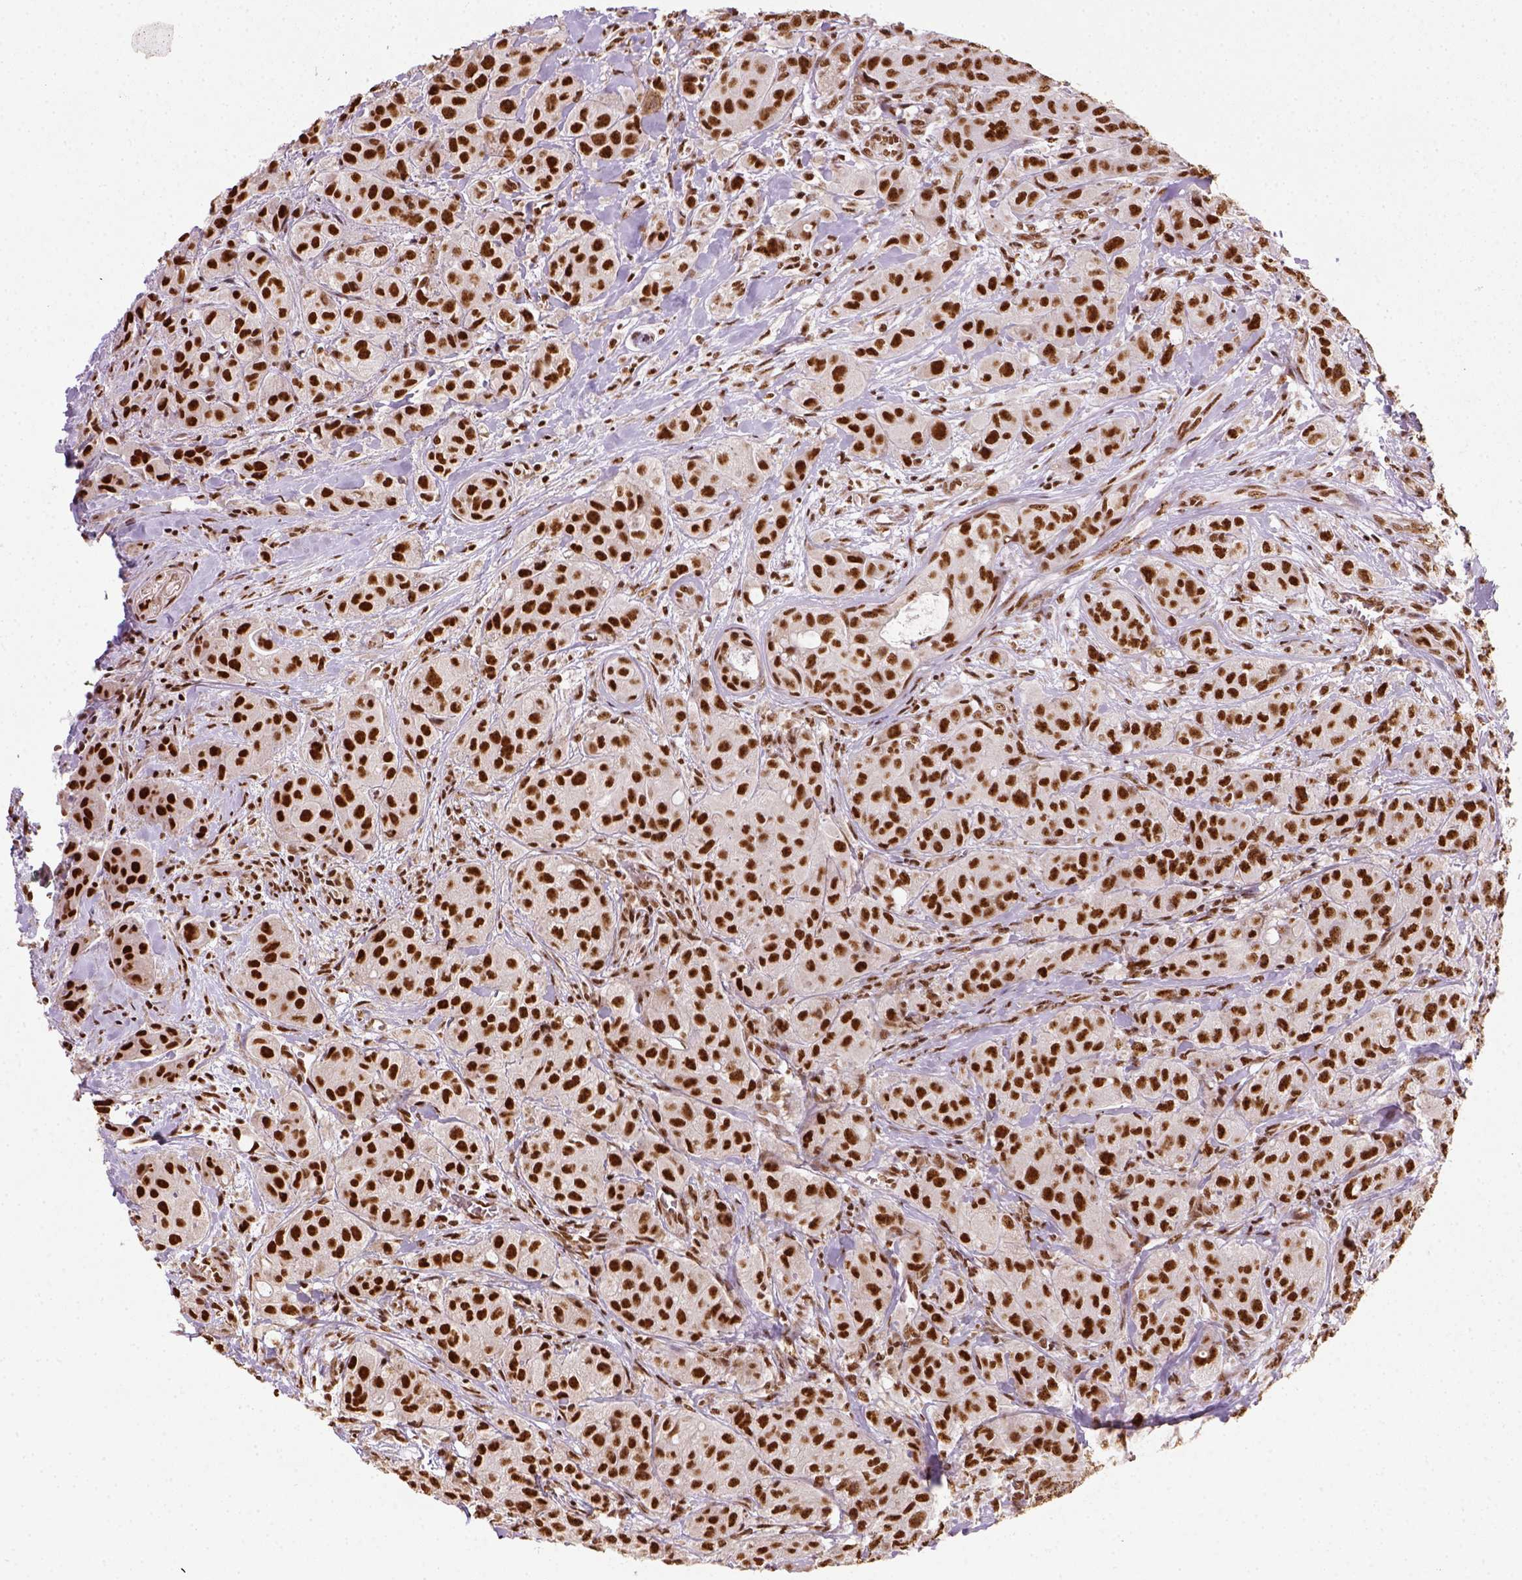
{"staining": {"intensity": "strong", "quantity": ">75%", "location": "nuclear"}, "tissue": "breast cancer", "cell_type": "Tumor cells", "image_type": "cancer", "snomed": [{"axis": "morphology", "description": "Duct carcinoma"}, {"axis": "topography", "description": "Breast"}], "caption": "There is high levels of strong nuclear positivity in tumor cells of breast cancer, as demonstrated by immunohistochemical staining (brown color).", "gene": "CCAR1", "patient": {"sex": "female", "age": 43}}